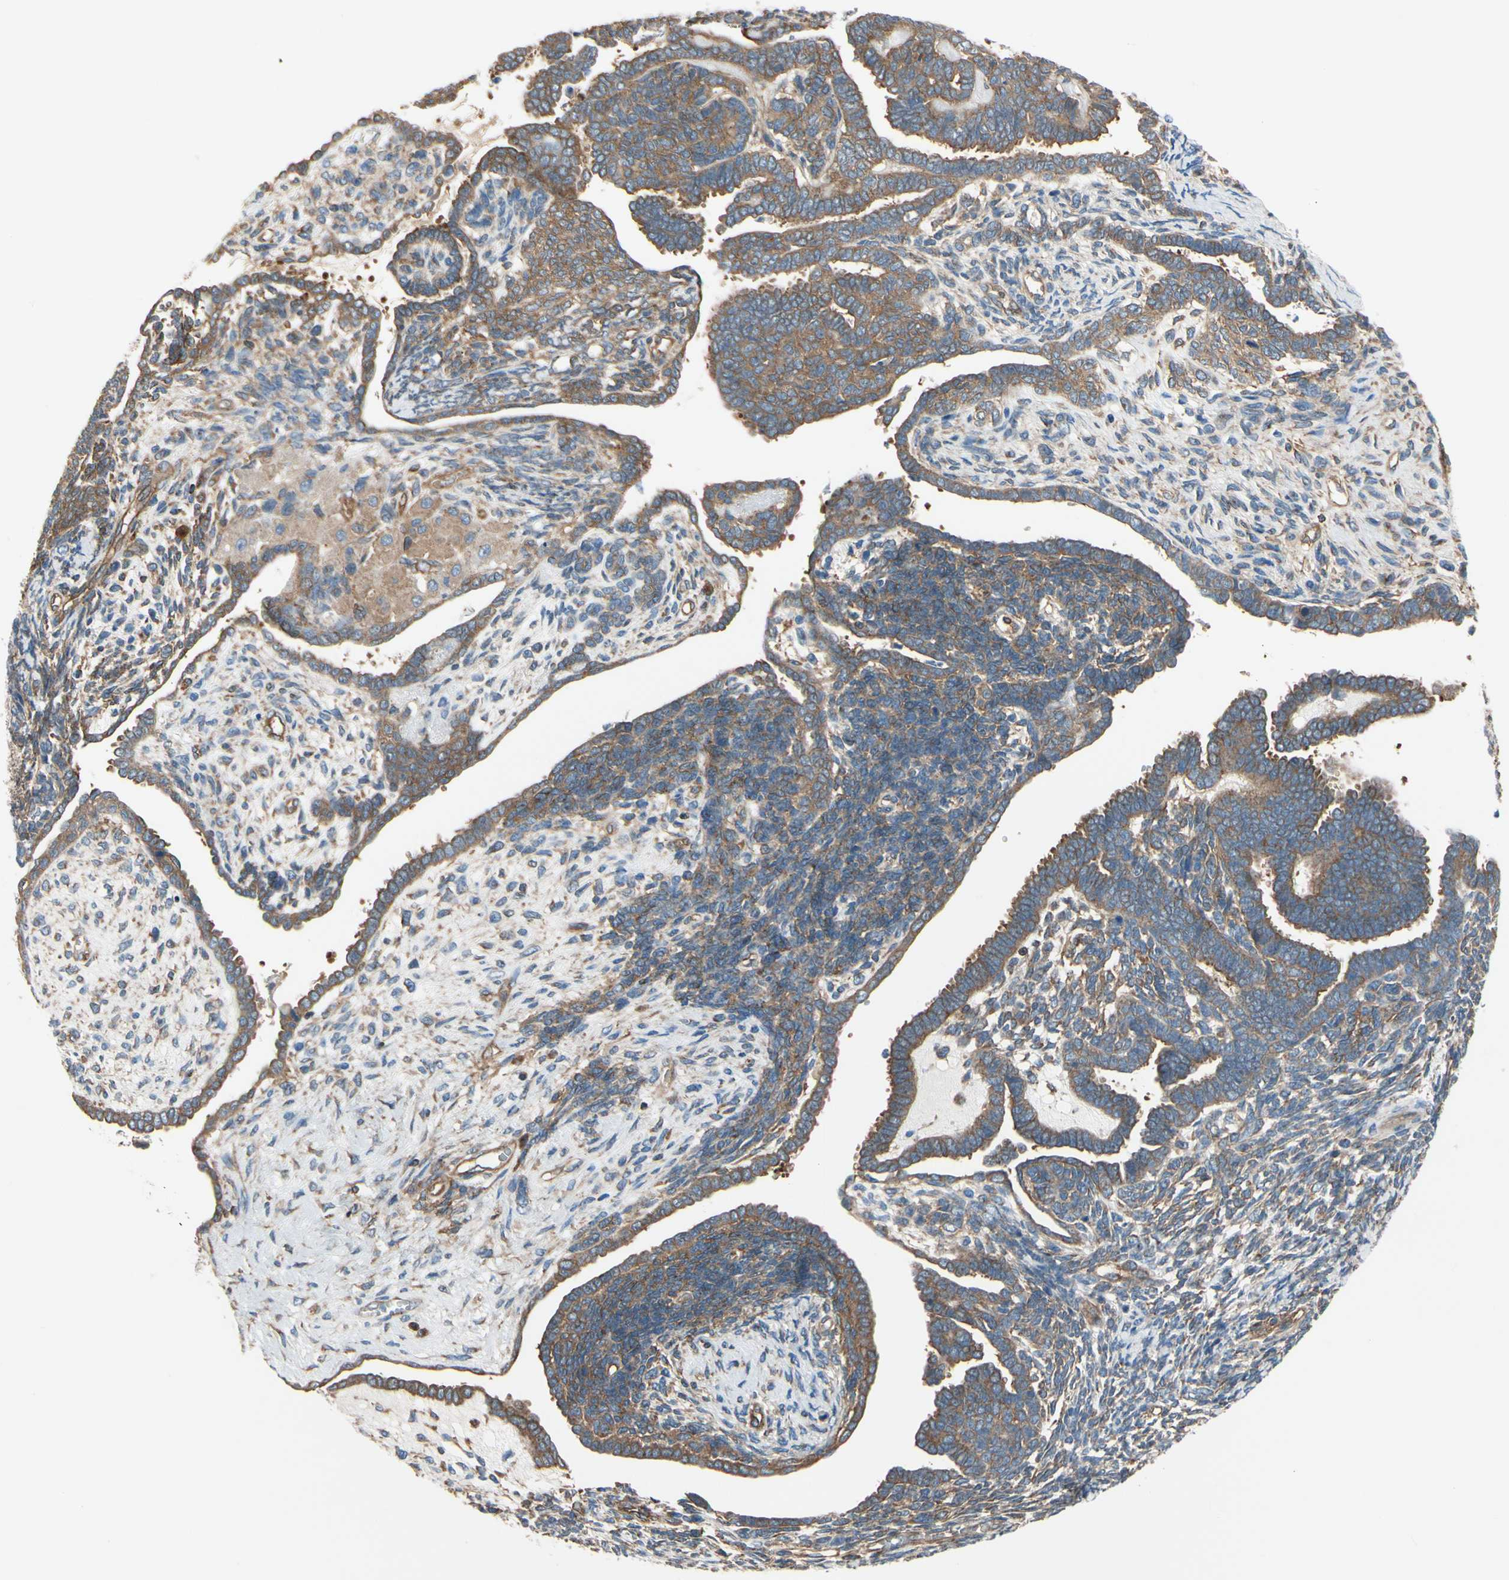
{"staining": {"intensity": "moderate", "quantity": ">75%", "location": "cytoplasmic/membranous"}, "tissue": "endometrial cancer", "cell_type": "Tumor cells", "image_type": "cancer", "snomed": [{"axis": "morphology", "description": "Neoplasm, malignant, NOS"}, {"axis": "topography", "description": "Endometrium"}], "caption": "A micrograph of endometrial cancer (neoplasm (malignant)) stained for a protein displays moderate cytoplasmic/membranous brown staining in tumor cells. (Stains: DAB (3,3'-diaminobenzidine) in brown, nuclei in blue, Microscopy: brightfield microscopy at high magnification).", "gene": "EPS15", "patient": {"sex": "female", "age": 74}}